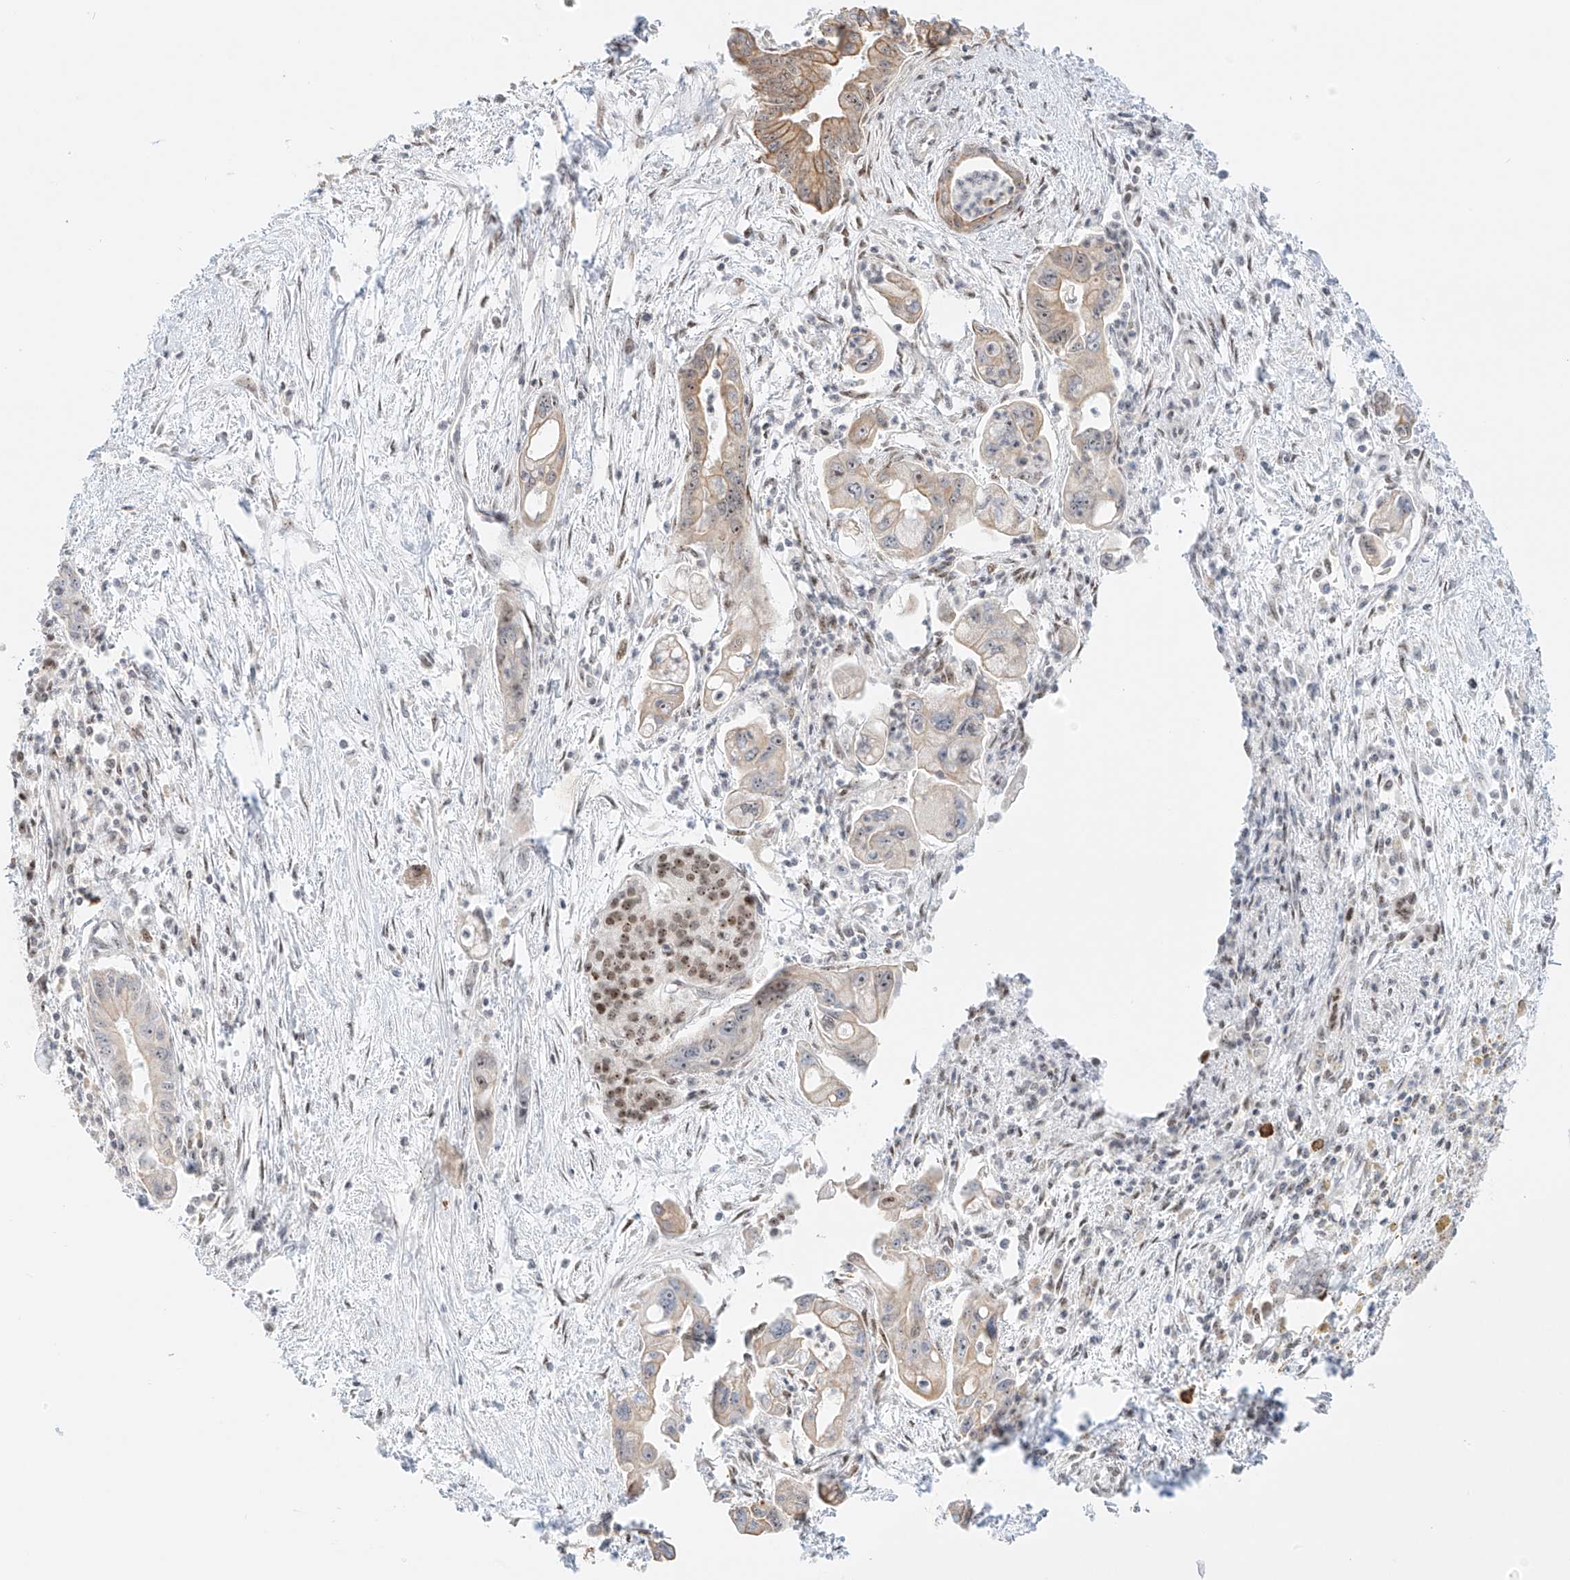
{"staining": {"intensity": "moderate", "quantity": "25%-75%", "location": "cytoplasmic/membranous"}, "tissue": "pancreatic cancer", "cell_type": "Tumor cells", "image_type": "cancer", "snomed": [{"axis": "morphology", "description": "Adenocarcinoma, NOS"}, {"axis": "topography", "description": "Pancreas"}], "caption": "A high-resolution image shows immunohistochemistry (IHC) staining of pancreatic adenocarcinoma, which shows moderate cytoplasmic/membranous positivity in approximately 25%-75% of tumor cells. (IHC, brightfield microscopy, high magnification).", "gene": "ZNF512", "patient": {"sex": "male", "age": 70}}